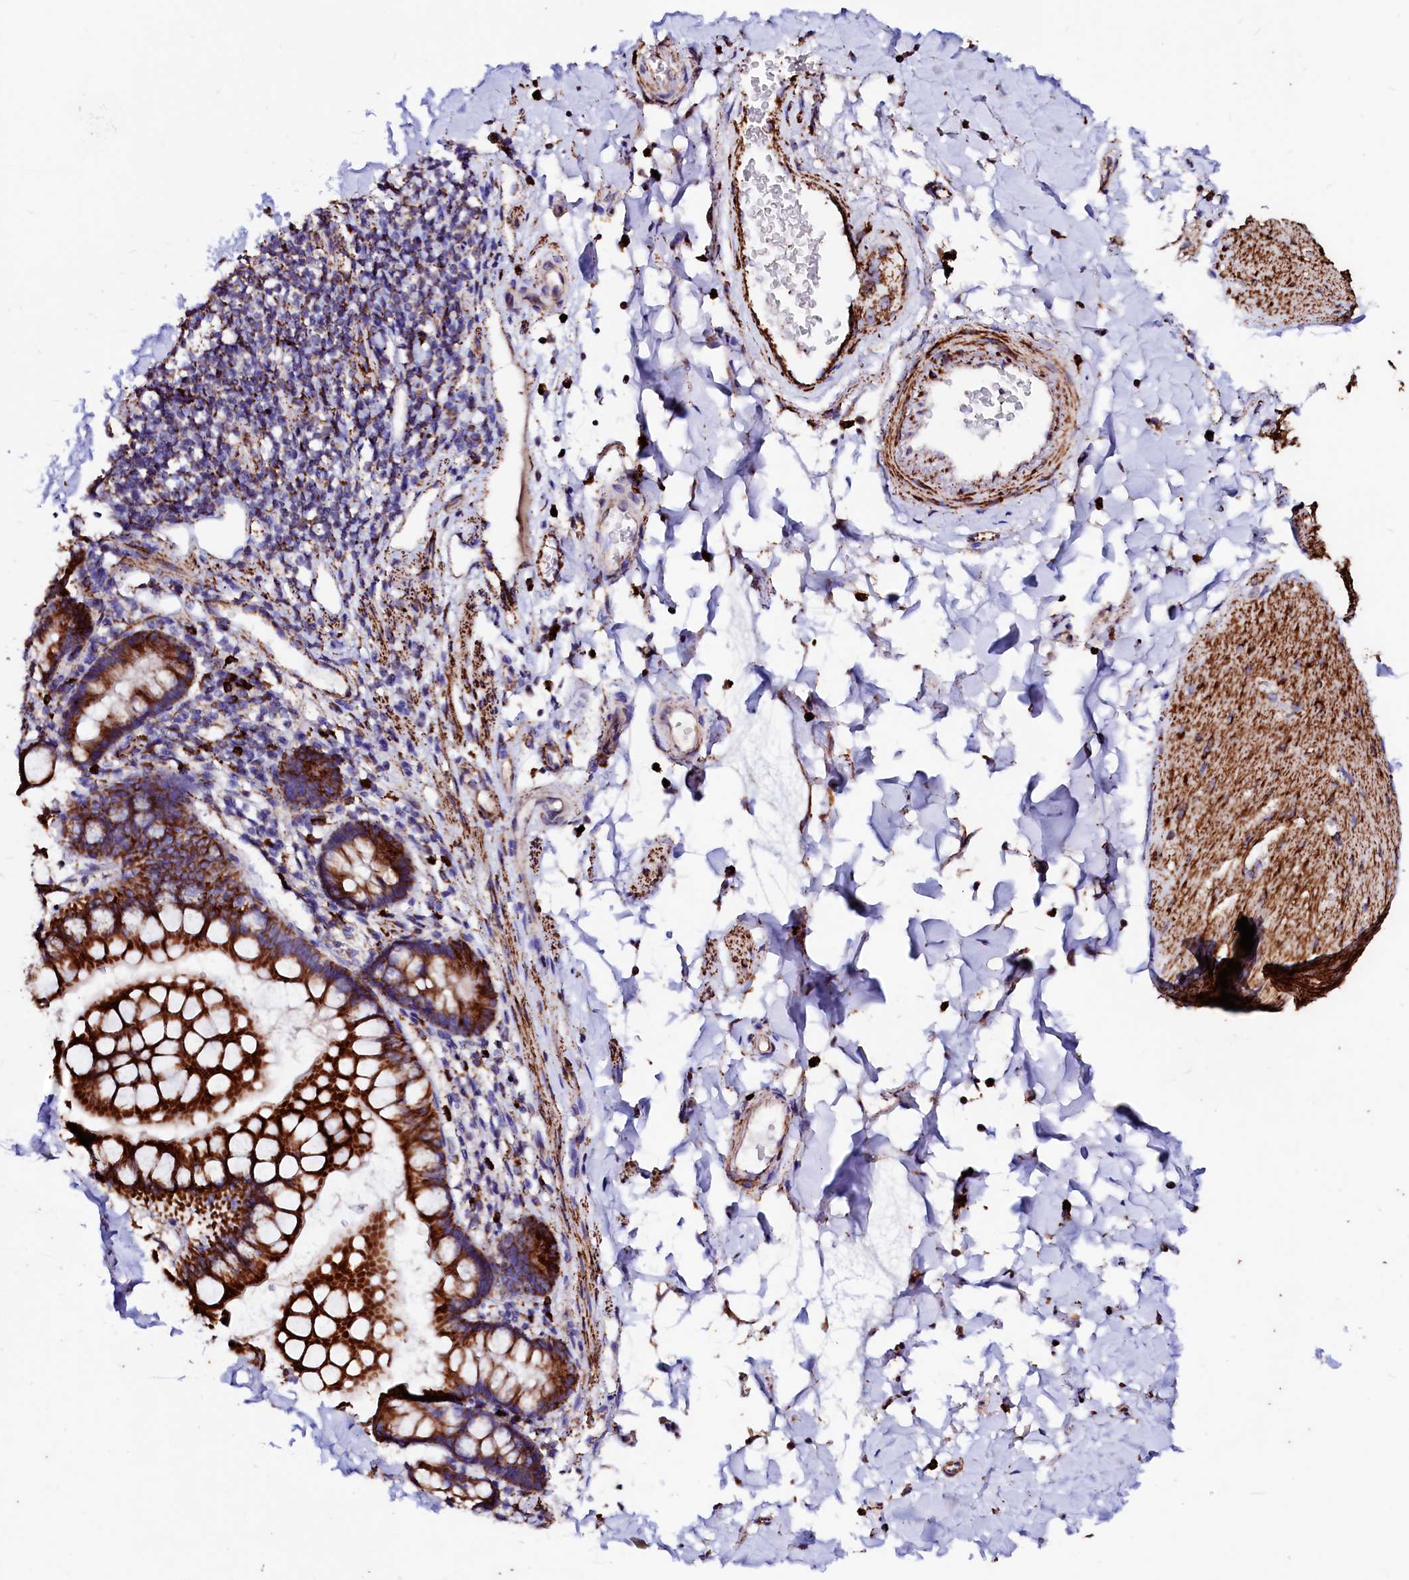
{"staining": {"intensity": "strong", "quantity": ">75%", "location": "cytoplasmic/membranous"}, "tissue": "smooth muscle", "cell_type": "Smooth muscle cells", "image_type": "normal", "snomed": [{"axis": "morphology", "description": "Normal tissue, NOS"}, {"axis": "topography", "description": "Smooth muscle"}, {"axis": "topography", "description": "Small intestine"}], "caption": "There is high levels of strong cytoplasmic/membranous staining in smooth muscle cells of unremarkable smooth muscle, as demonstrated by immunohistochemical staining (brown color).", "gene": "MAOB", "patient": {"sex": "female", "age": 84}}